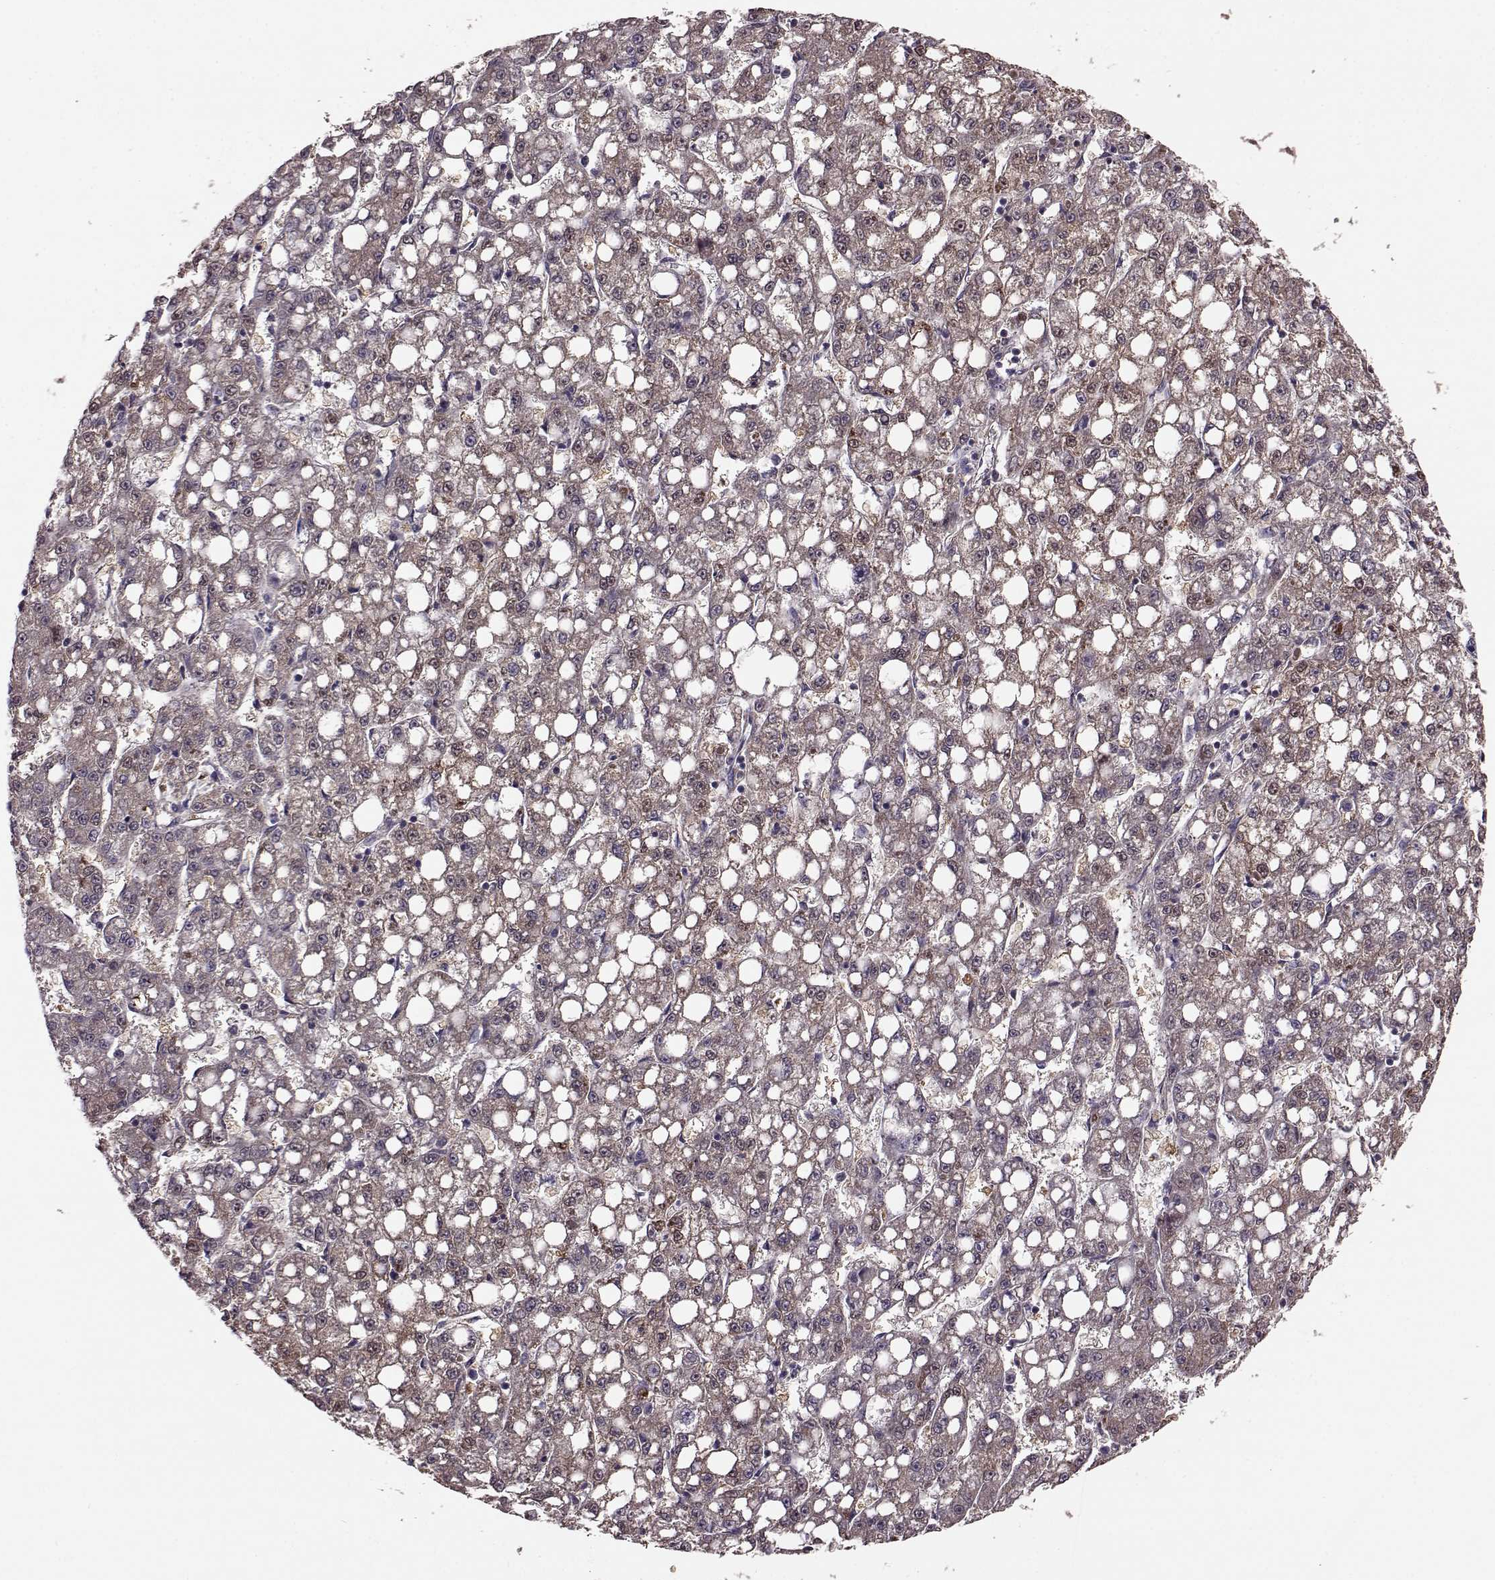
{"staining": {"intensity": "moderate", "quantity": ">75%", "location": "cytoplasmic/membranous"}, "tissue": "liver cancer", "cell_type": "Tumor cells", "image_type": "cancer", "snomed": [{"axis": "morphology", "description": "Carcinoma, Hepatocellular, NOS"}, {"axis": "topography", "description": "Liver"}], "caption": "Immunohistochemistry (DAB (3,3'-diaminobenzidine)) staining of human liver cancer (hepatocellular carcinoma) shows moderate cytoplasmic/membranous protein staining in about >75% of tumor cells. The protein is stained brown, and the nuclei are stained in blue (DAB (3,3'-diaminobenzidine) IHC with brightfield microscopy, high magnification).", "gene": "FNIP2", "patient": {"sex": "female", "age": 65}}